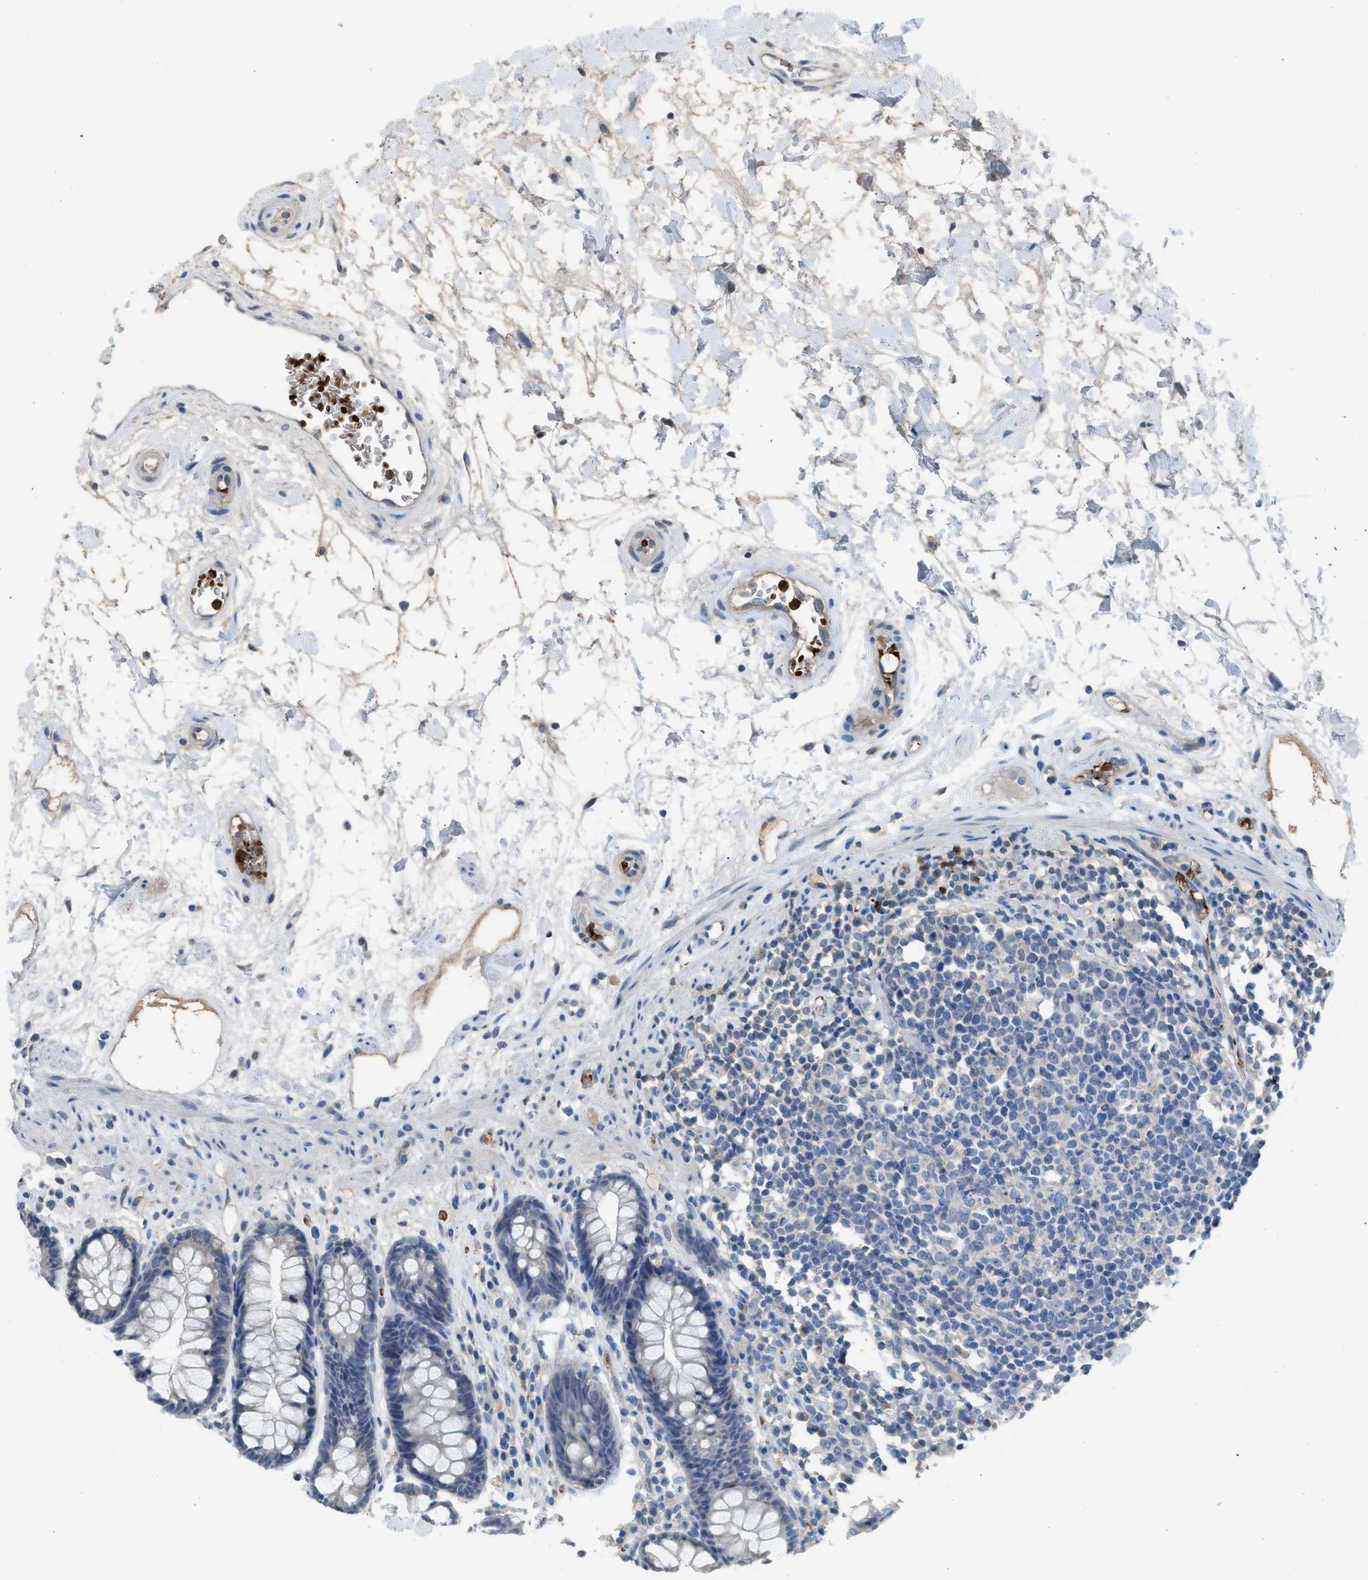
{"staining": {"intensity": "weak", "quantity": "<25%", "location": "cytoplasmic/membranous"}, "tissue": "rectum", "cell_type": "Glandular cells", "image_type": "normal", "snomed": [{"axis": "morphology", "description": "Normal tissue, NOS"}, {"axis": "topography", "description": "Rectum"}], "caption": "Rectum stained for a protein using immunohistochemistry (IHC) demonstrates no positivity glandular cells.", "gene": "CFAP77", "patient": {"sex": "male", "age": 64}}